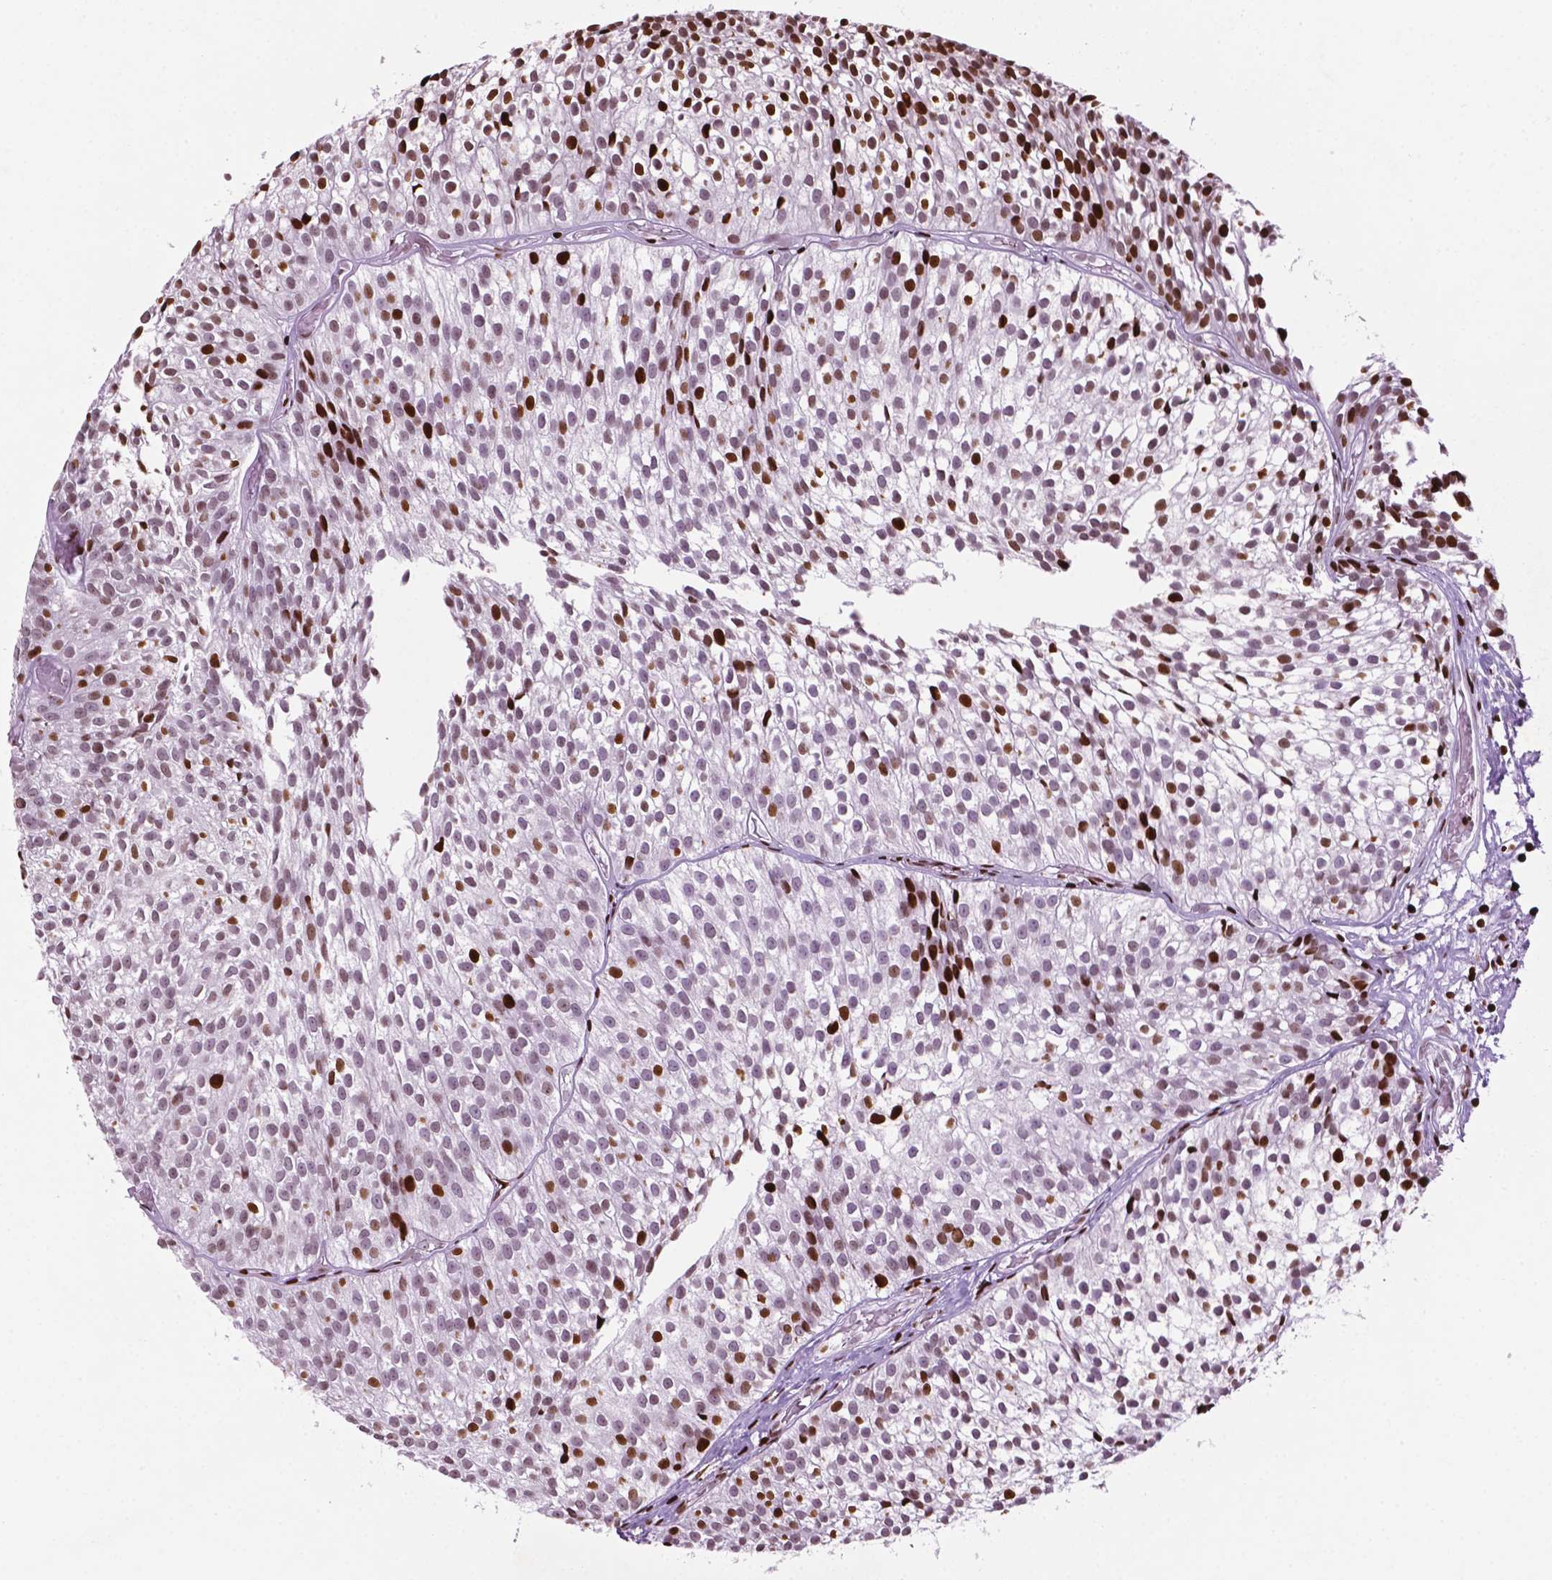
{"staining": {"intensity": "strong", "quantity": "25%-75%", "location": "nuclear"}, "tissue": "urothelial cancer", "cell_type": "Tumor cells", "image_type": "cancer", "snomed": [{"axis": "morphology", "description": "Urothelial carcinoma, Low grade"}, {"axis": "topography", "description": "Urinary bladder"}], "caption": "Protein analysis of urothelial cancer tissue exhibits strong nuclear staining in about 25%-75% of tumor cells.", "gene": "TMEM250", "patient": {"sex": "male", "age": 63}}